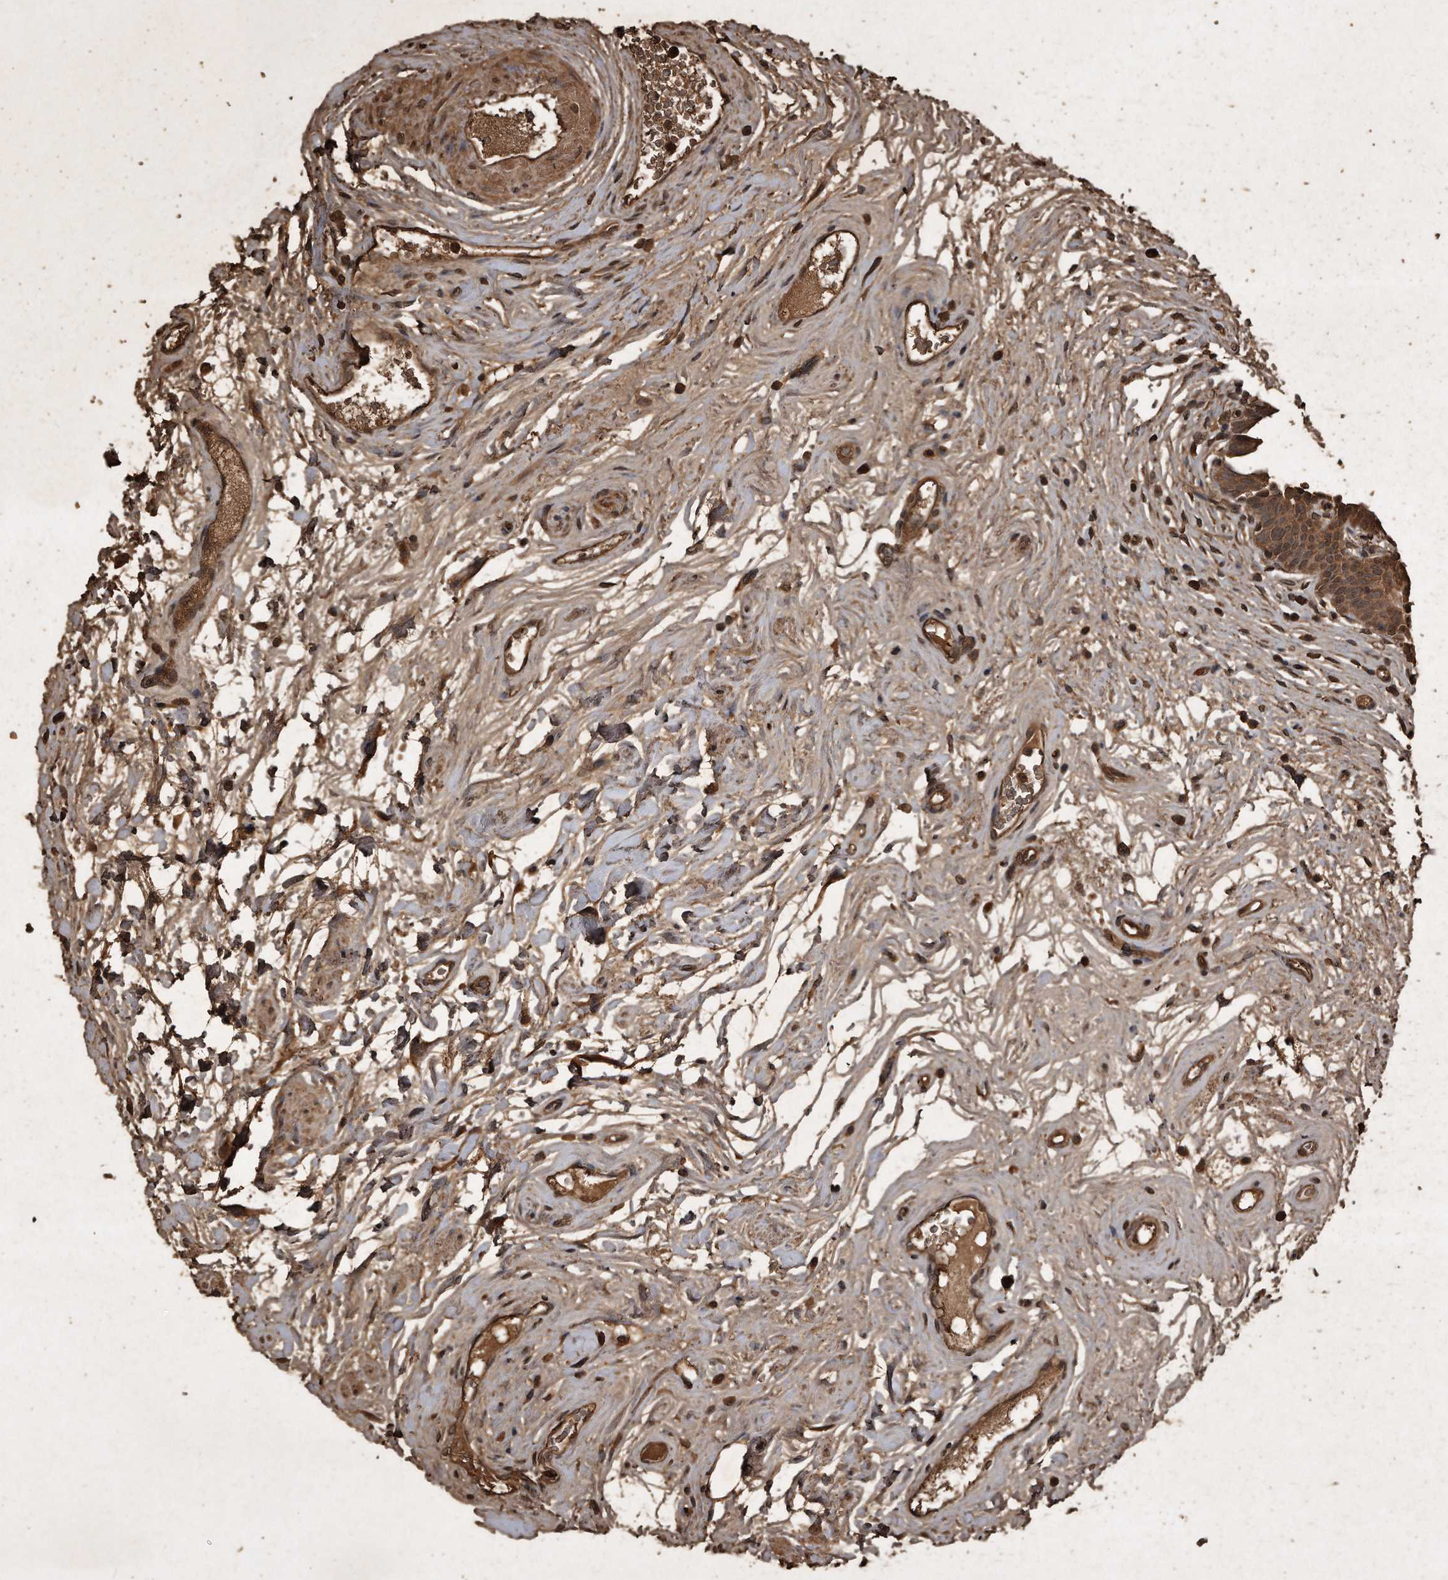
{"staining": {"intensity": "moderate", "quantity": ">75%", "location": "cytoplasmic/membranous"}, "tissue": "urinary bladder", "cell_type": "Urothelial cells", "image_type": "normal", "snomed": [{"axis": "morphology", "description": "Normal tissue, NOS"}, {"axis": "topography", "description": "Urinary bladder"}], "caption": "DAB (3,3'-diaminobenzidine) immunohistochemical staining of normal urinary bladder displays moderate cytoplasmic/membranous protein positivity in about >75% of urothelial cells. (DAB IHC, brown staining for protein, blue staining for nuclei).", "gene": "CFLAR", "patient": {"sex": "male", "age": 83}}